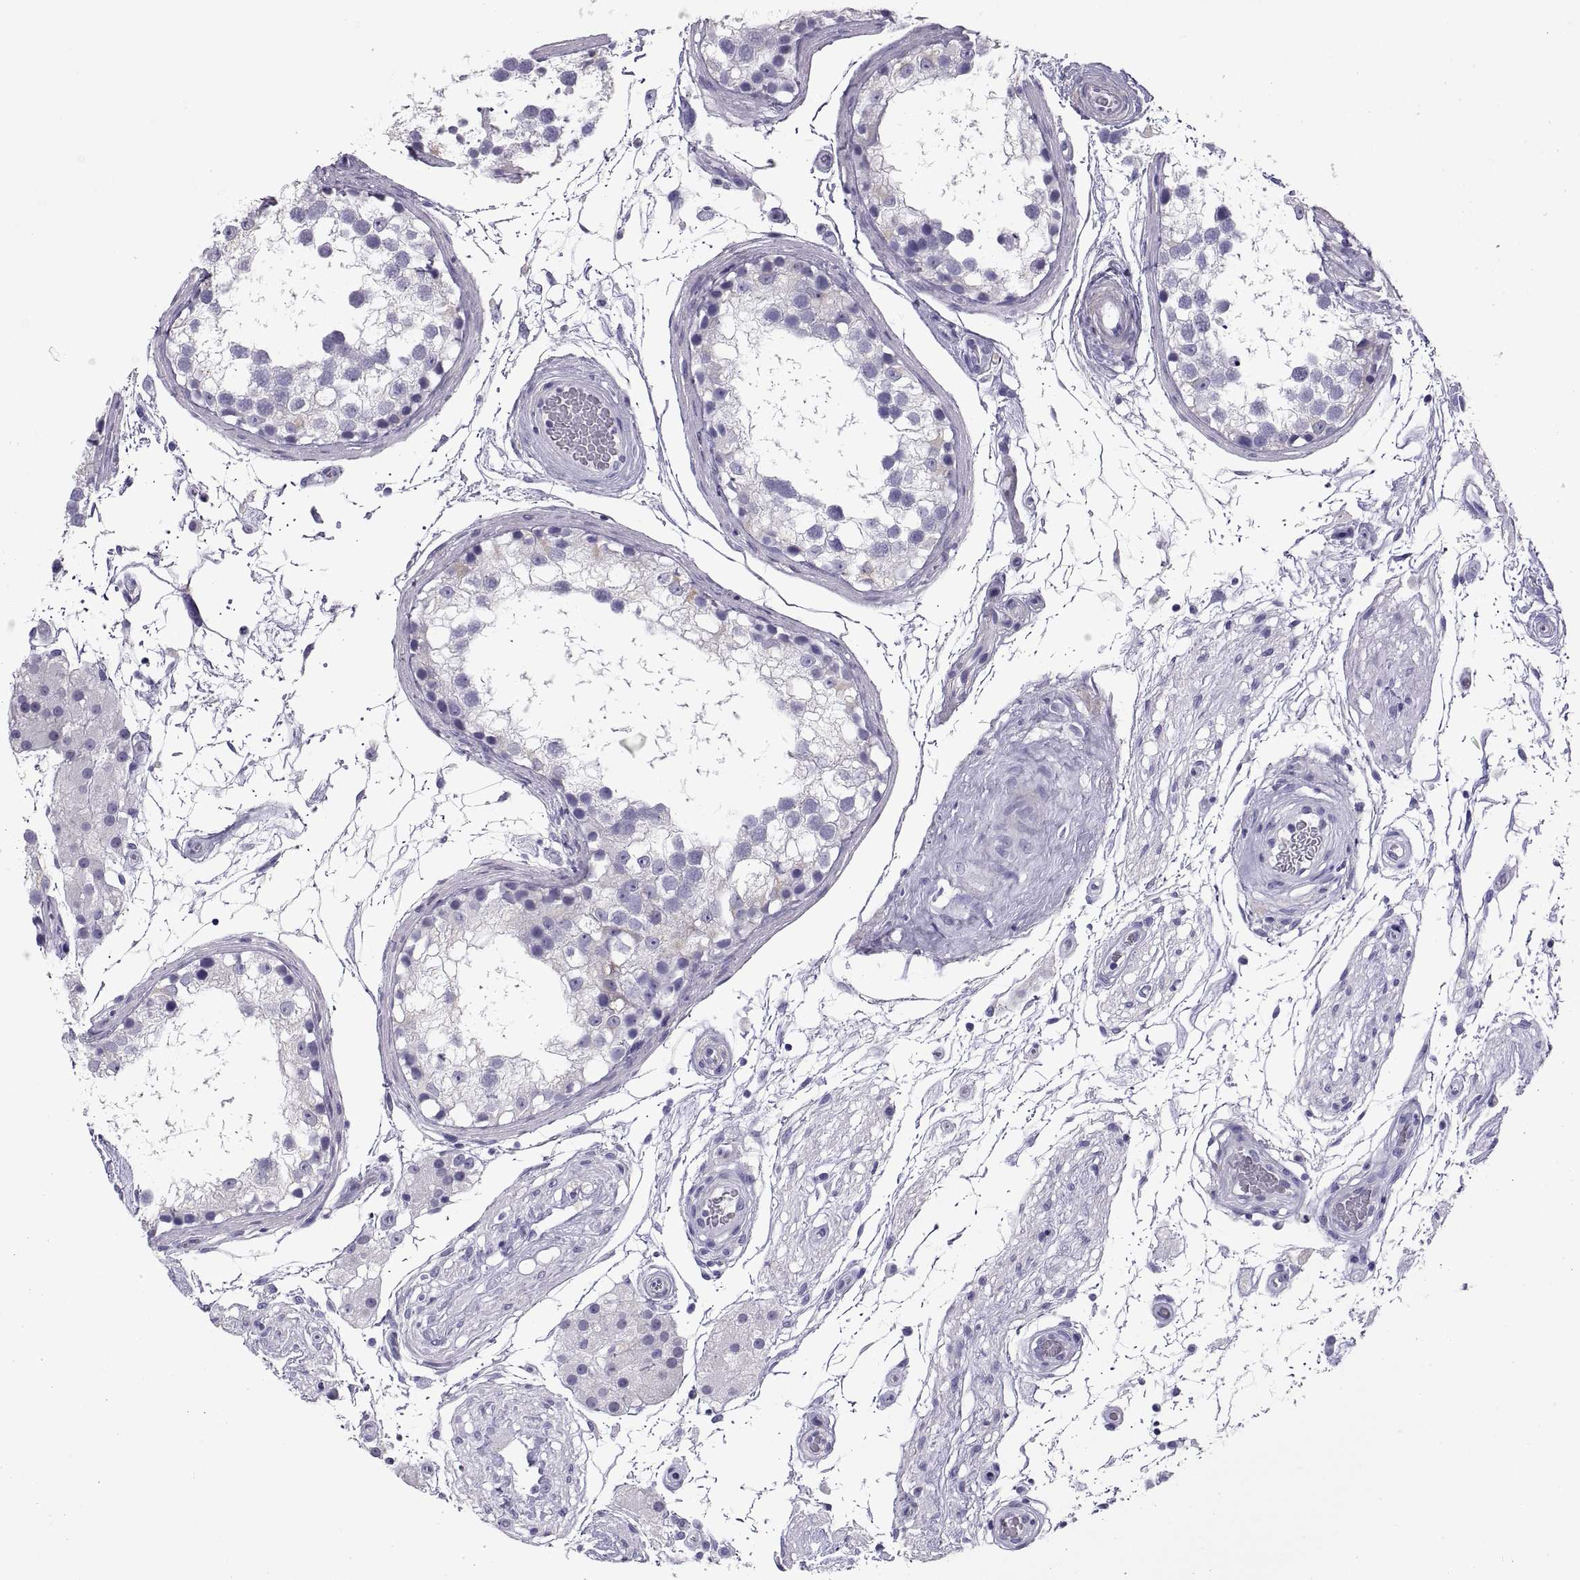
{"staining": {"intensity": "negative", "quantity": "none", "location": "none"}, "tissue": "testis", "cell_type": "Cells in seminiferous ducts", "image_type": "normal", "snomed": [{"axis": "morphology", "description": "Normal tissue, NOS"}, {"axis": "morphology", "description": "Seminoma, NOS"}, {"axis": "topography", "description": "Testis"}], "caption": "High power microscopy micrograph of an immunohistochemistry histopathology image of normal testis, revealing no significant expression in cells in seminiferous ducts. Nuclei are stained in blue.", "gene": "RGS20", "patient": {"sex": "male", "age": 65}}